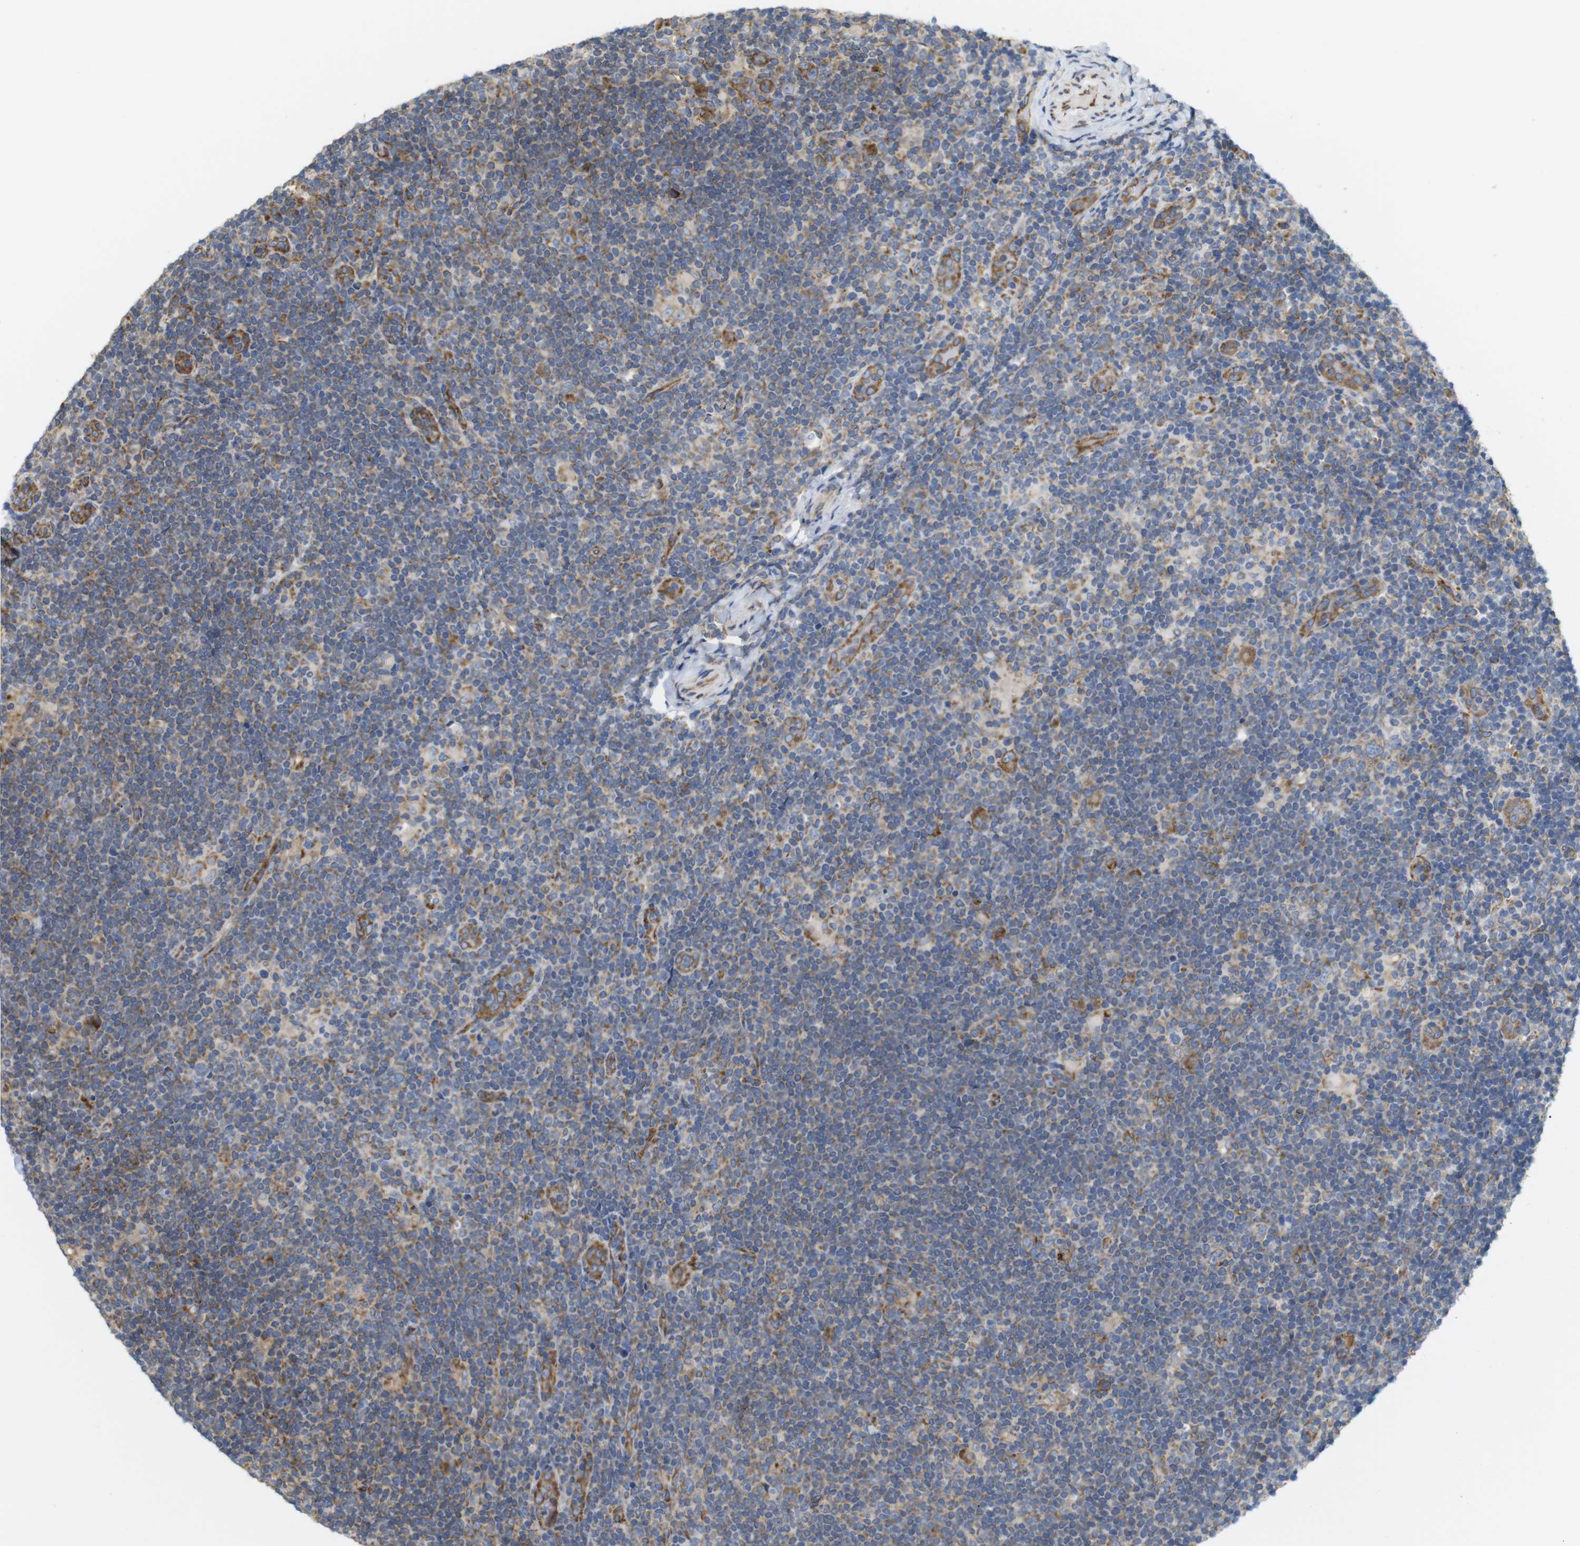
{"staining": {"intensity": "moderate", "quantity": "25%-75%", "location": "cytoplasmic/membranous"}, "tissue": "lymphoma", "cell_type": "Tumor cells", "image_type": "cancer", "snomed": [{"axis": "morphology", "description": "Hodgkin's disease, NOS"}, {"axis": "topography", "description": "Lymph node"}], "caption": "Tumor cells display medium levels of moderate cytoplasmic/membranous positivity in about 25%-75% of cells in Hodgkin's disease. The staining is performed using DAB (3,3'-diaminobenzidine) brown chromogen to label protein expression. The nuclei are counter-stained blue using hematoxylin.", "gene": "PCNX2", "patient": {"sex": "female", "age": 57}}